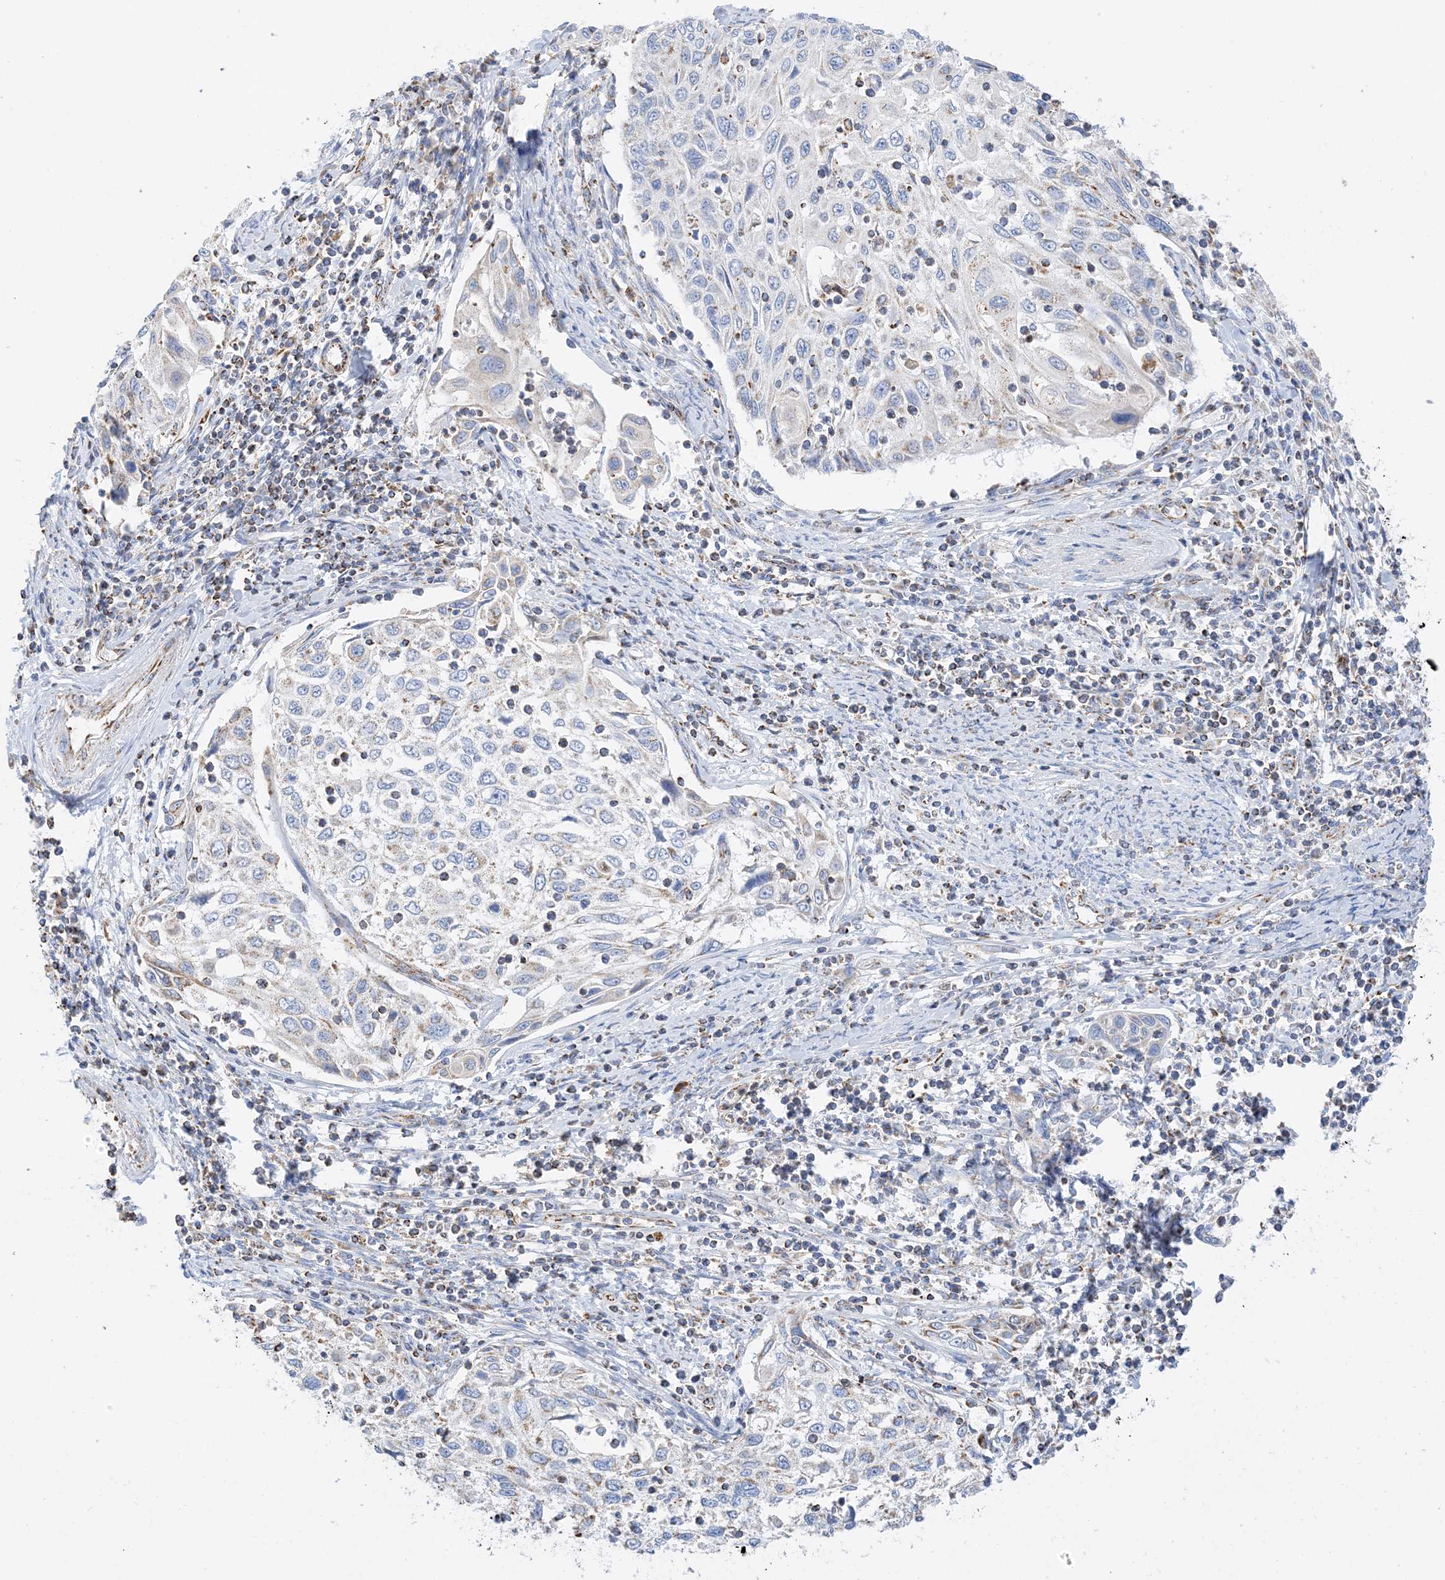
{"staining": {"intensity": "weak", "quantity": "25%-75%", "location": "cytoplasmic/membranous"}, "tissue": "cervical cancer", "cell_type": "Tumor cells", "image_type": "cancer", "snomed": [{"axis": "morphology", "description": "Squamous cell carcinoma, NOS"}, {"axis": "topography", "description": "Cervix"}], "caption": "IHC histopathology image of neoplastic tissue: cervical squamous cell carcinoma stained using IHC exhibits low levels of weak protein expression localized specifically in the cytoplasmic/membranous of tumor cells, appearing as a cytoplasmic/membranous brown color.", "gene": "CAPN13", "patient": {"sex": "female", "age": 70}}